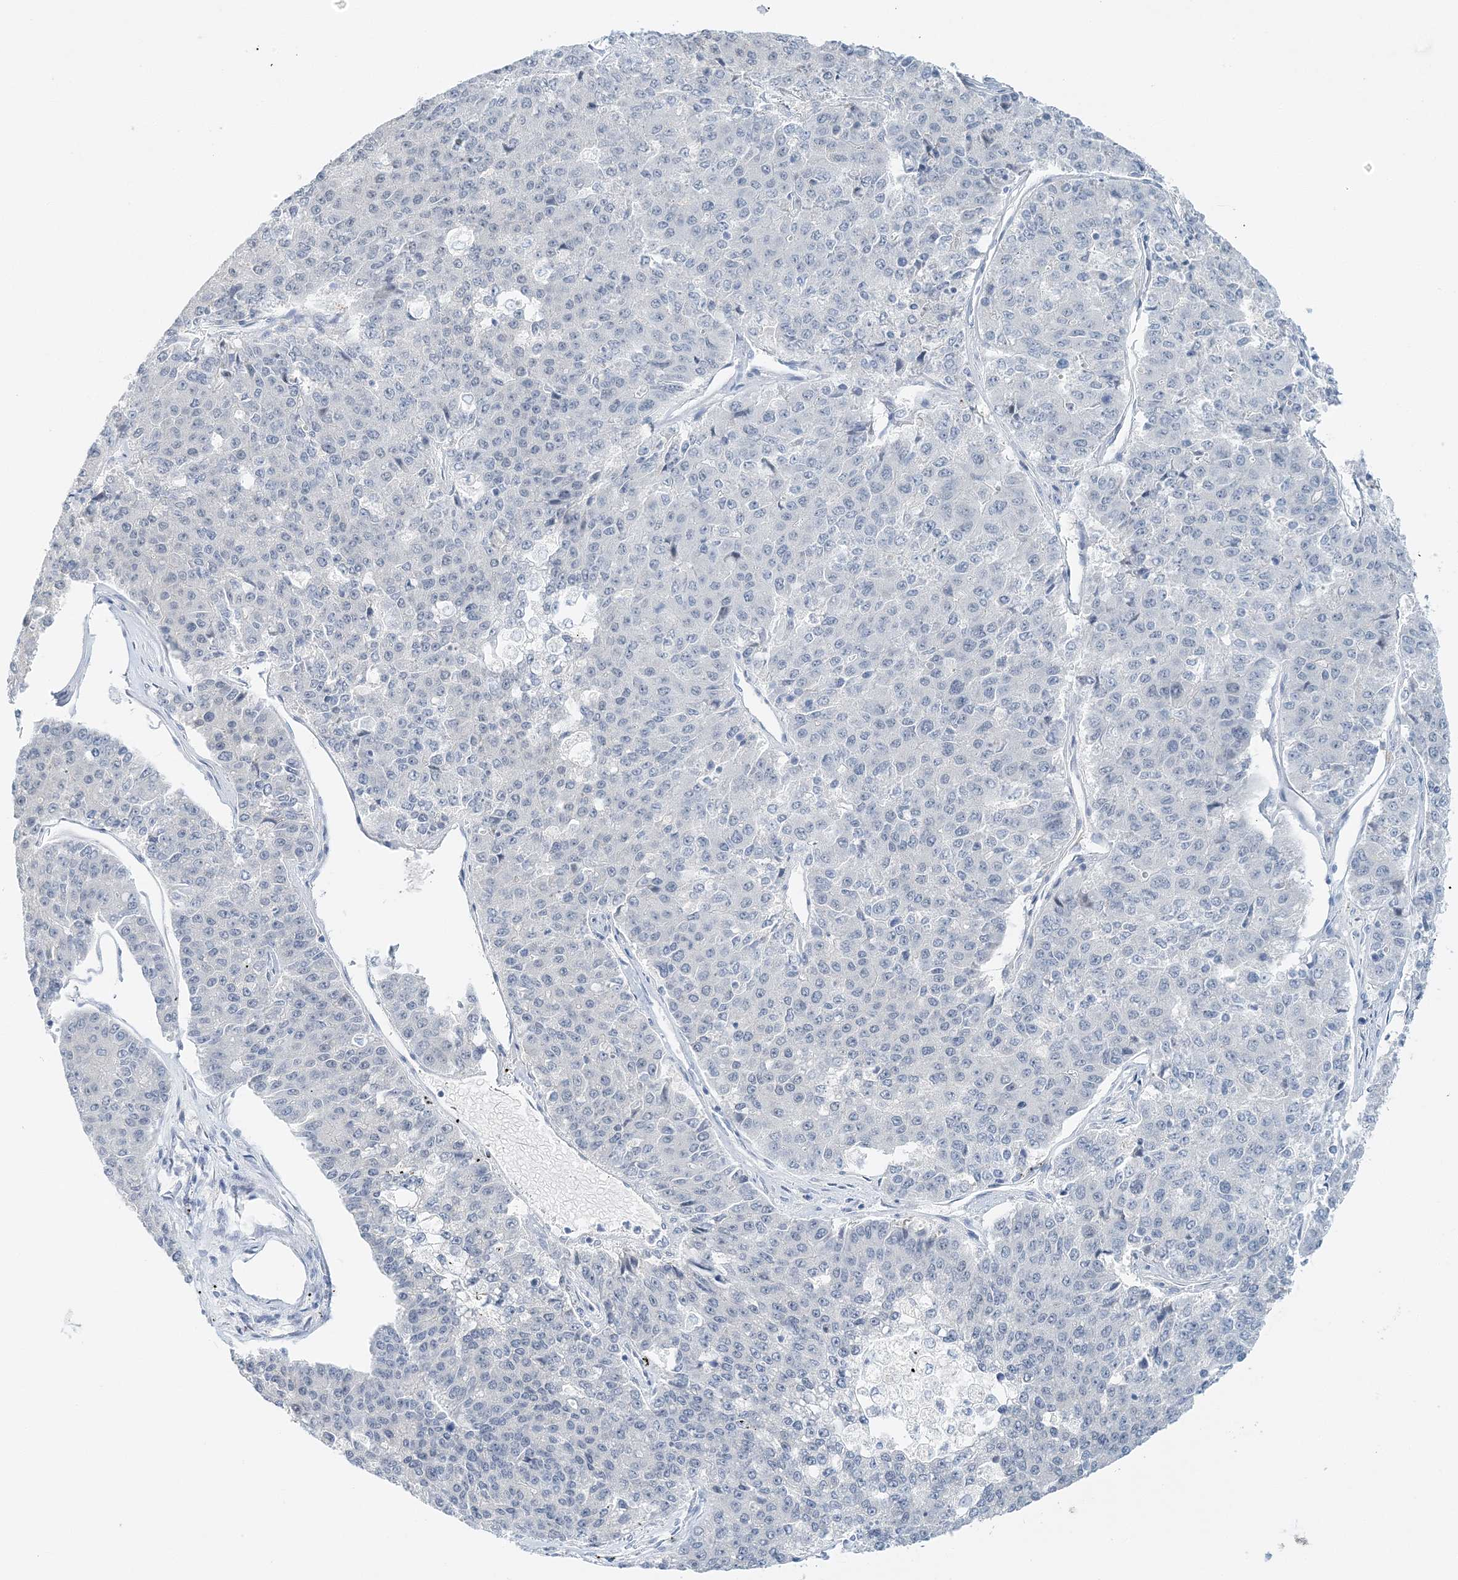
{"staining": {"intensity": "negative", "quantity": "none", "location": "none"}, "tissue": "pancreatic cancer", "cell_type": "Tumor cells", "image_type": "cancer", "snomed": [{"axis": "morphology", "description": "Adenocarcinoma, NOS"}, {"axis": "topography", "description": "Pancreas"}], "caption": "Human pancreatic cancer stained for a protein using IHC reveals no expression in tumor cells.", "gene": "VILL", "patient": {"sex": "male", "age": 50}}